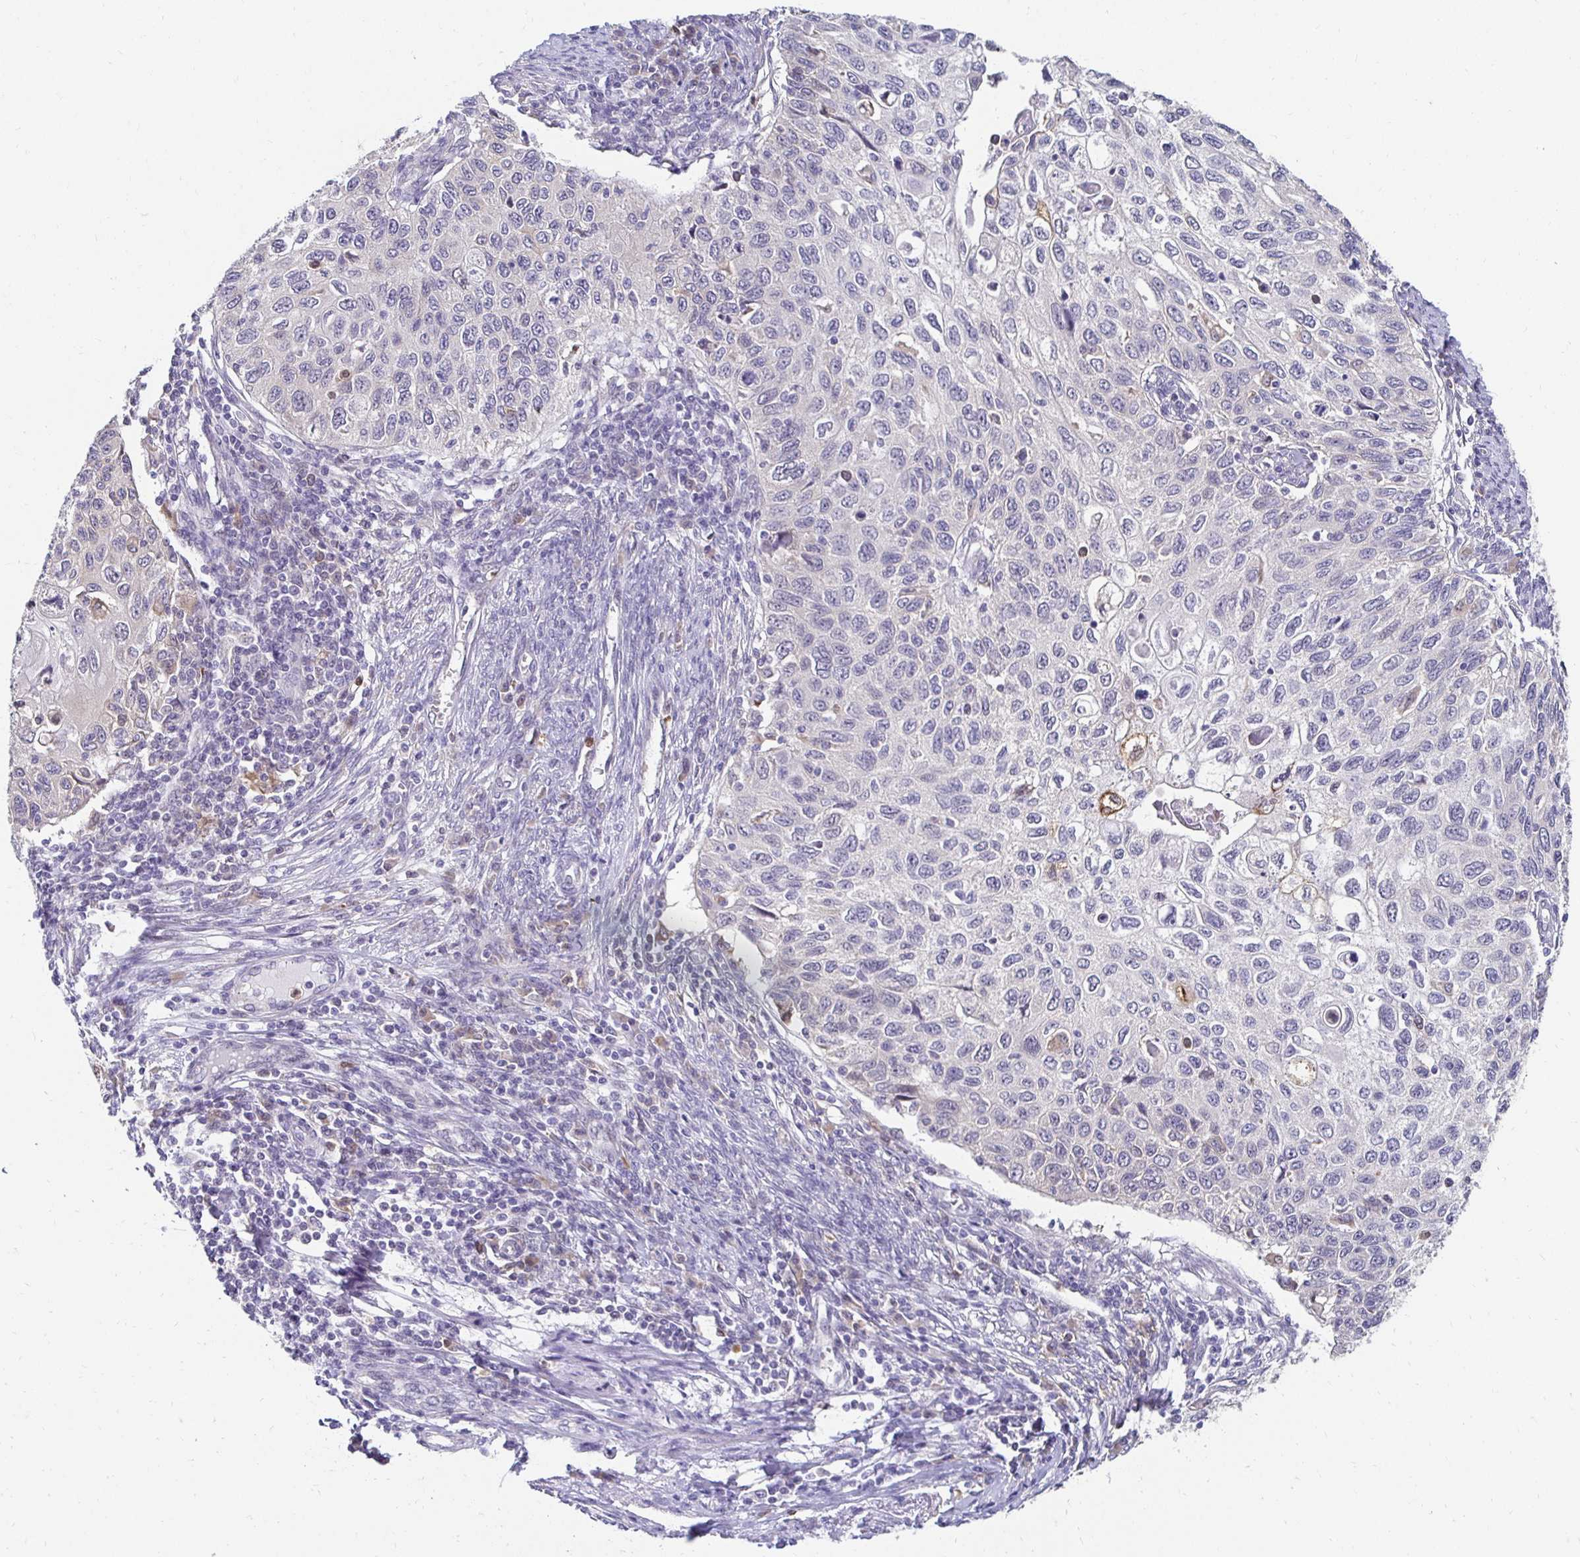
{"staining": {"intensity": "negative", "quantity": "none", "location": "none"}, "tissue": "cervical cancer", "cell_type": "Tumor cells", "image_type": "cancer", "snomed": [{"axis": "morphology", "description": "Squamous cell carcinoma, NOS"}, {"axis": "topography", "description": "Cervix"}], "caption": "Immunohistochemical staining of cervical squamous cell carcinoma demonstrates no significant positivity in tumor cells.", "gene": "PADI2", "patient": {"sex": "female", "age": 70}}